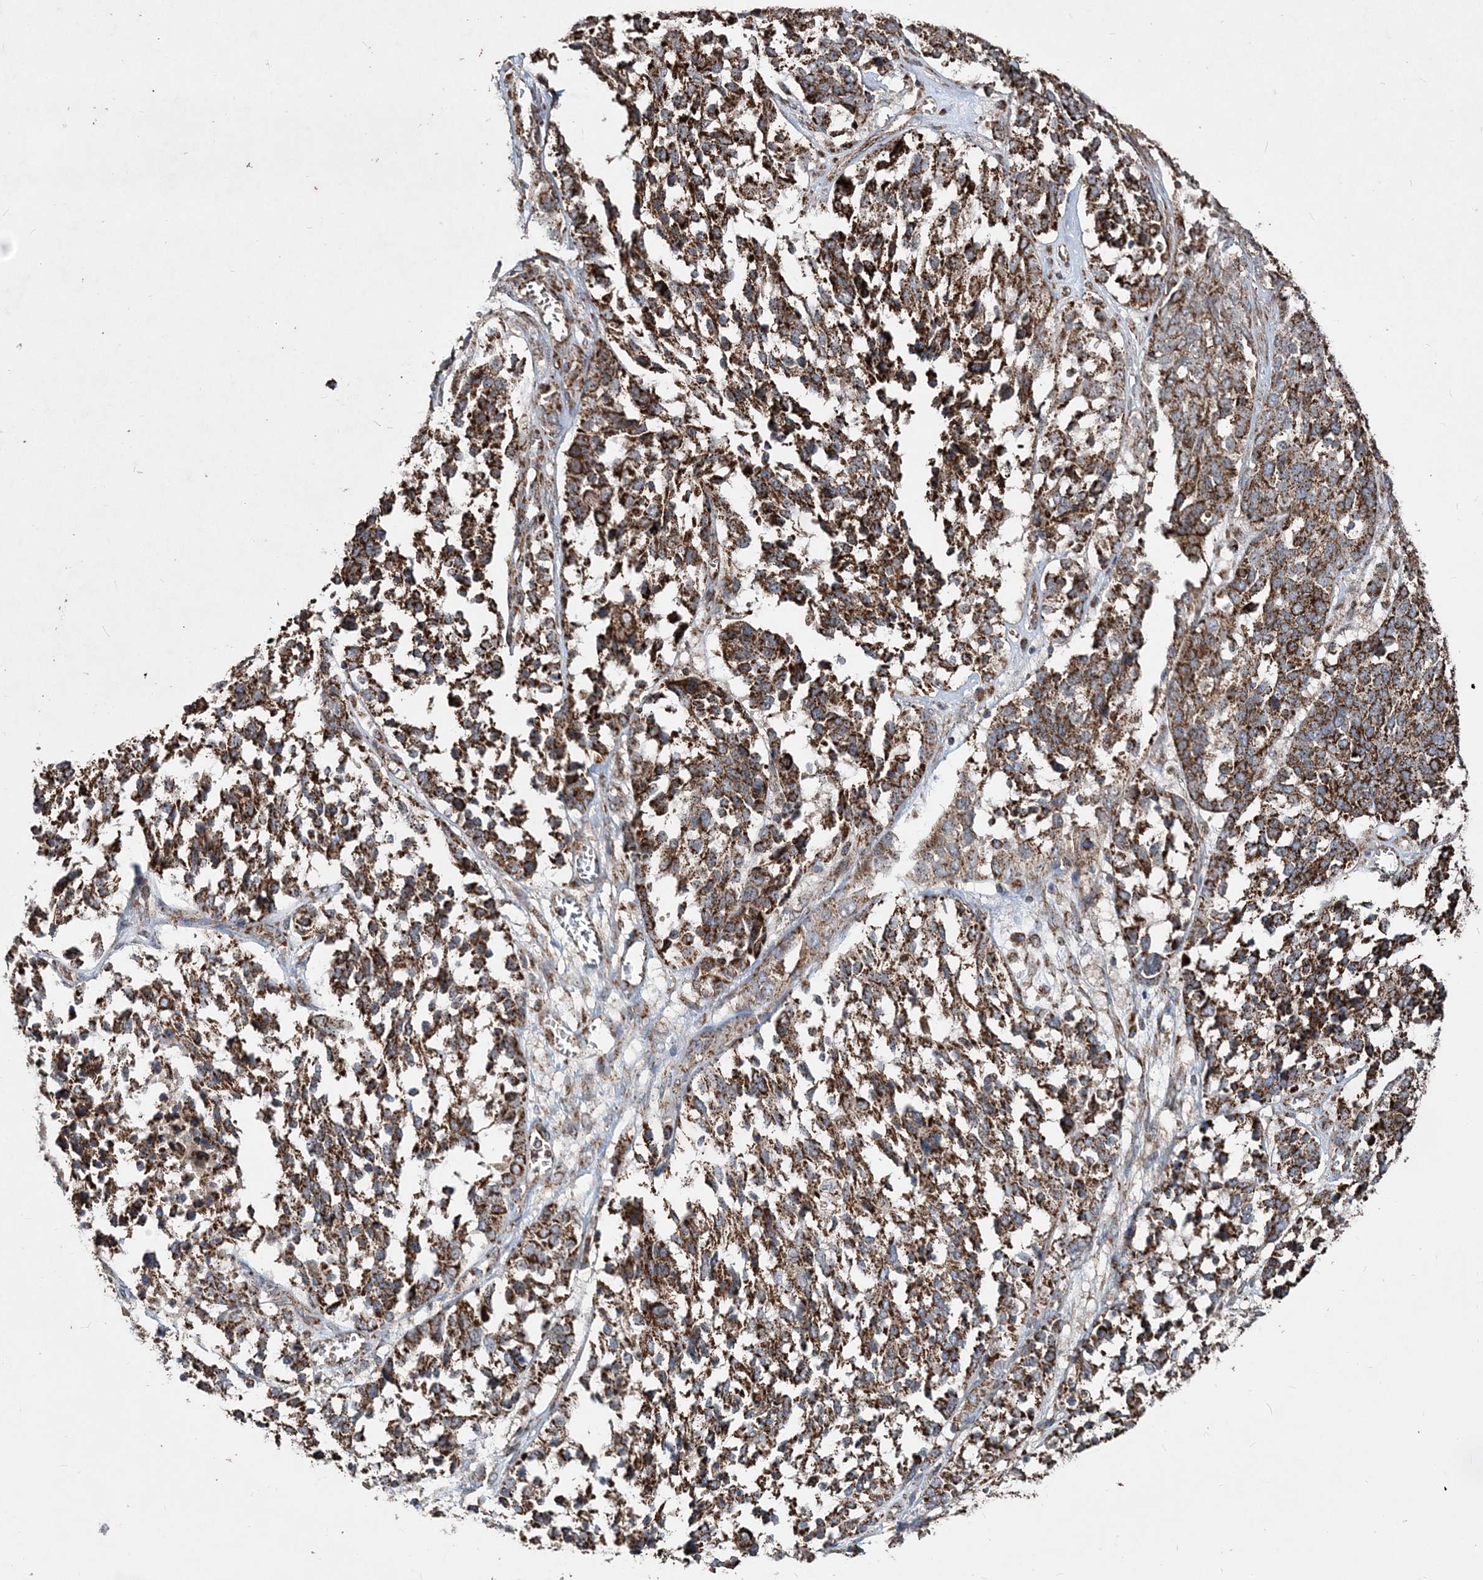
{"staining": {"intensity": "strong", "quantity": ">75%", "location": "cytoplasmic/membranous"}, "tissue": "ovarian cancer", "cell_type": "Tumor cells", "image_type": "cancer", "snomed": [{"axis": "morphology", "description": "Cystadenocarcinoma, serous, NOS"}, {"axis": "topography", "description": "Ovary"}], "caption": "Ovarian serous cystadenocarcinoma stained with IHC displays strong cytoplasmic/membranous expression in about >75% of tumor cells. Immunohistochemistry (ihc) stains the protein in brown and the nuclei are stained blue.", "gene": "POC5", "patient": {"sex": "female", "age": 44}}